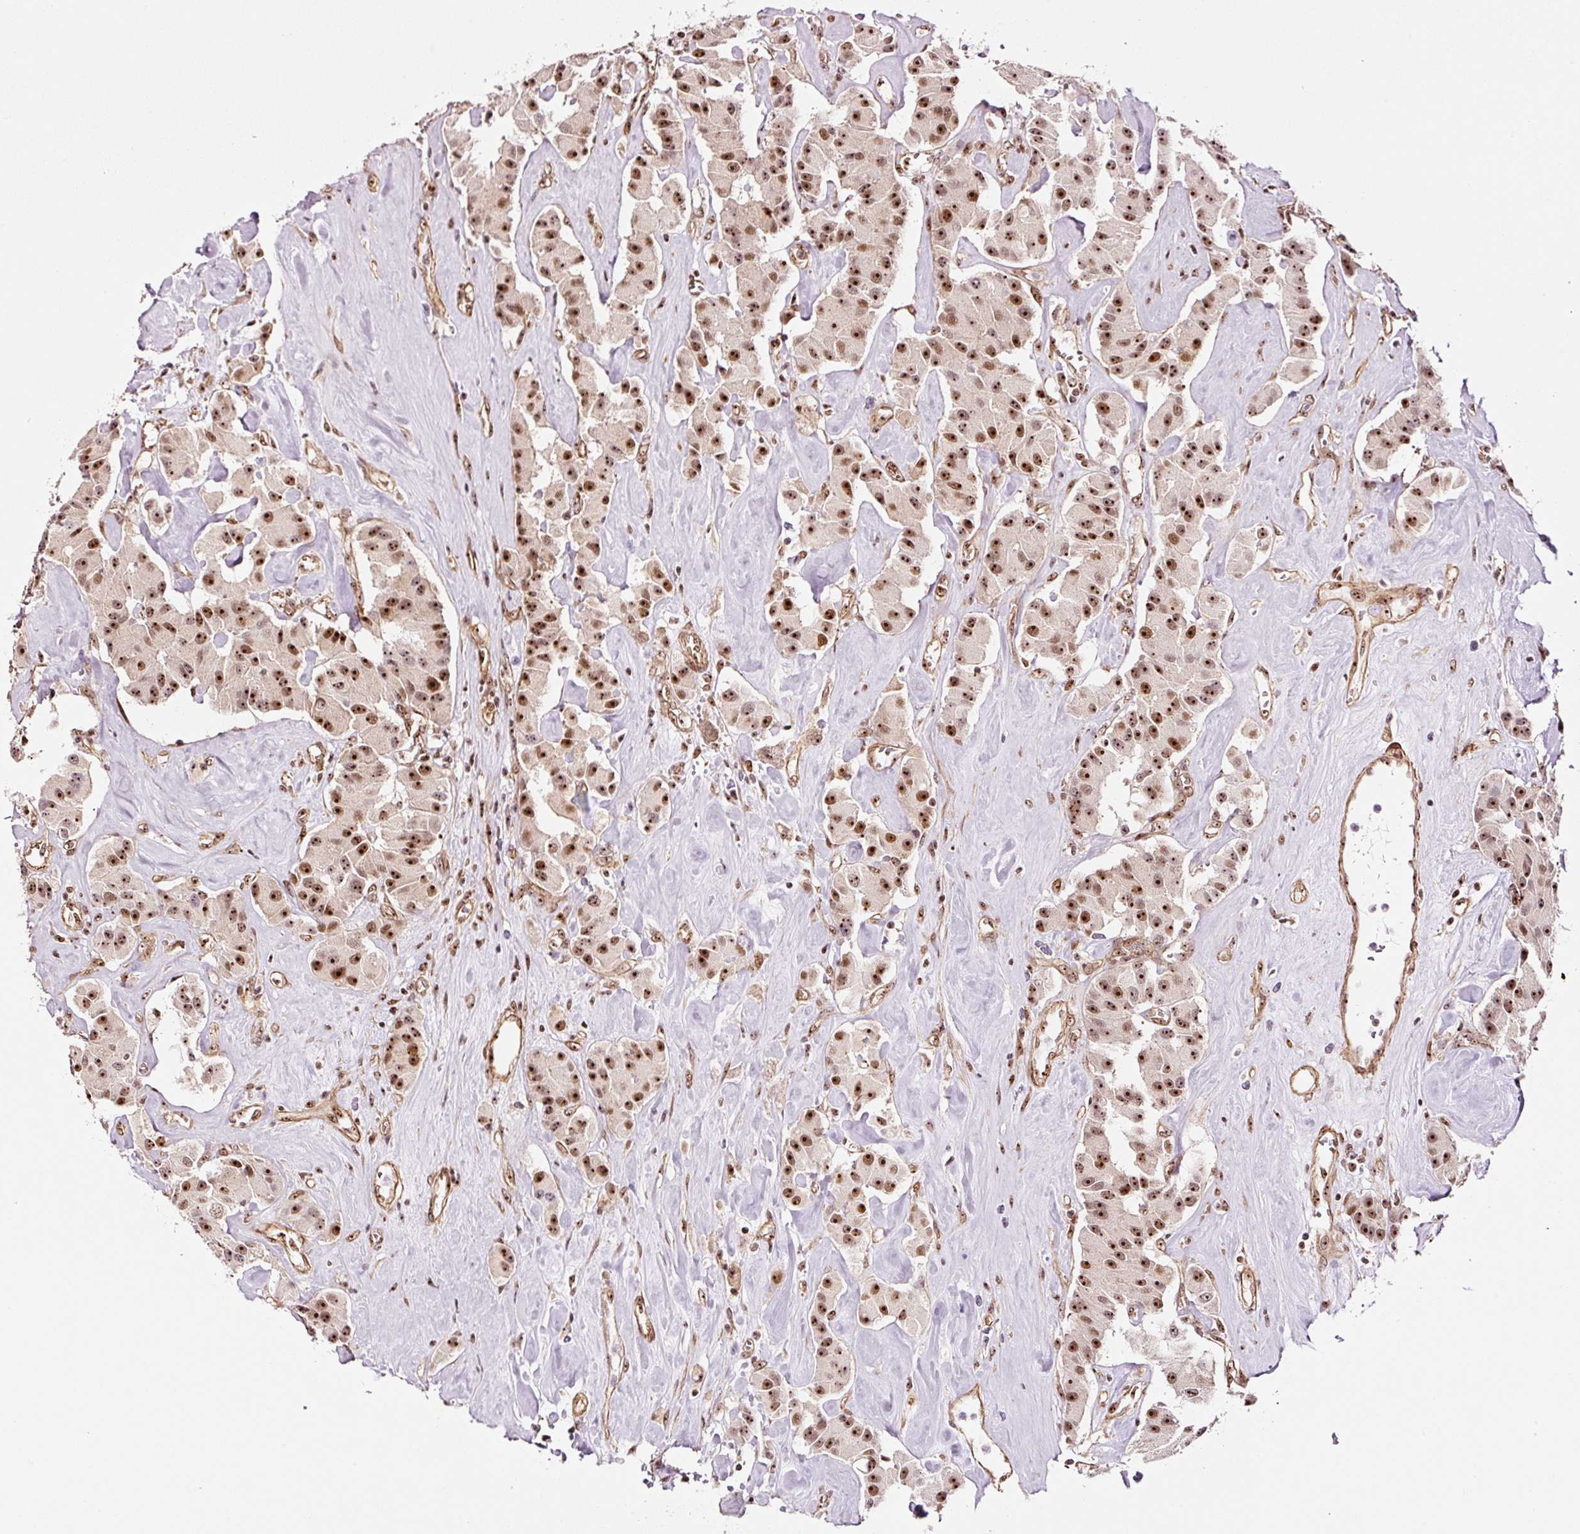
{"staining": {"intensity": "strong", "quantity": ">75%", "location": "nuclear"}, "tissue": "carcinoid", "cell_type": "Tumor cells", "image_type": "cancer", "snomed": [{"axis": "morphology", "description": "Carcinoid, malignant, NOS"}, {"axis": "topography", "description": "Pancreas"}], "caption": "This image exhibits carcinoid stained with IHC to label a protein in brown. The nuclear of tumor cells show strong positivity for the protein. Nuclei are counter-stained blue.", "gene": "GNL3", "patient": {"sex": "male", "age": 41}}